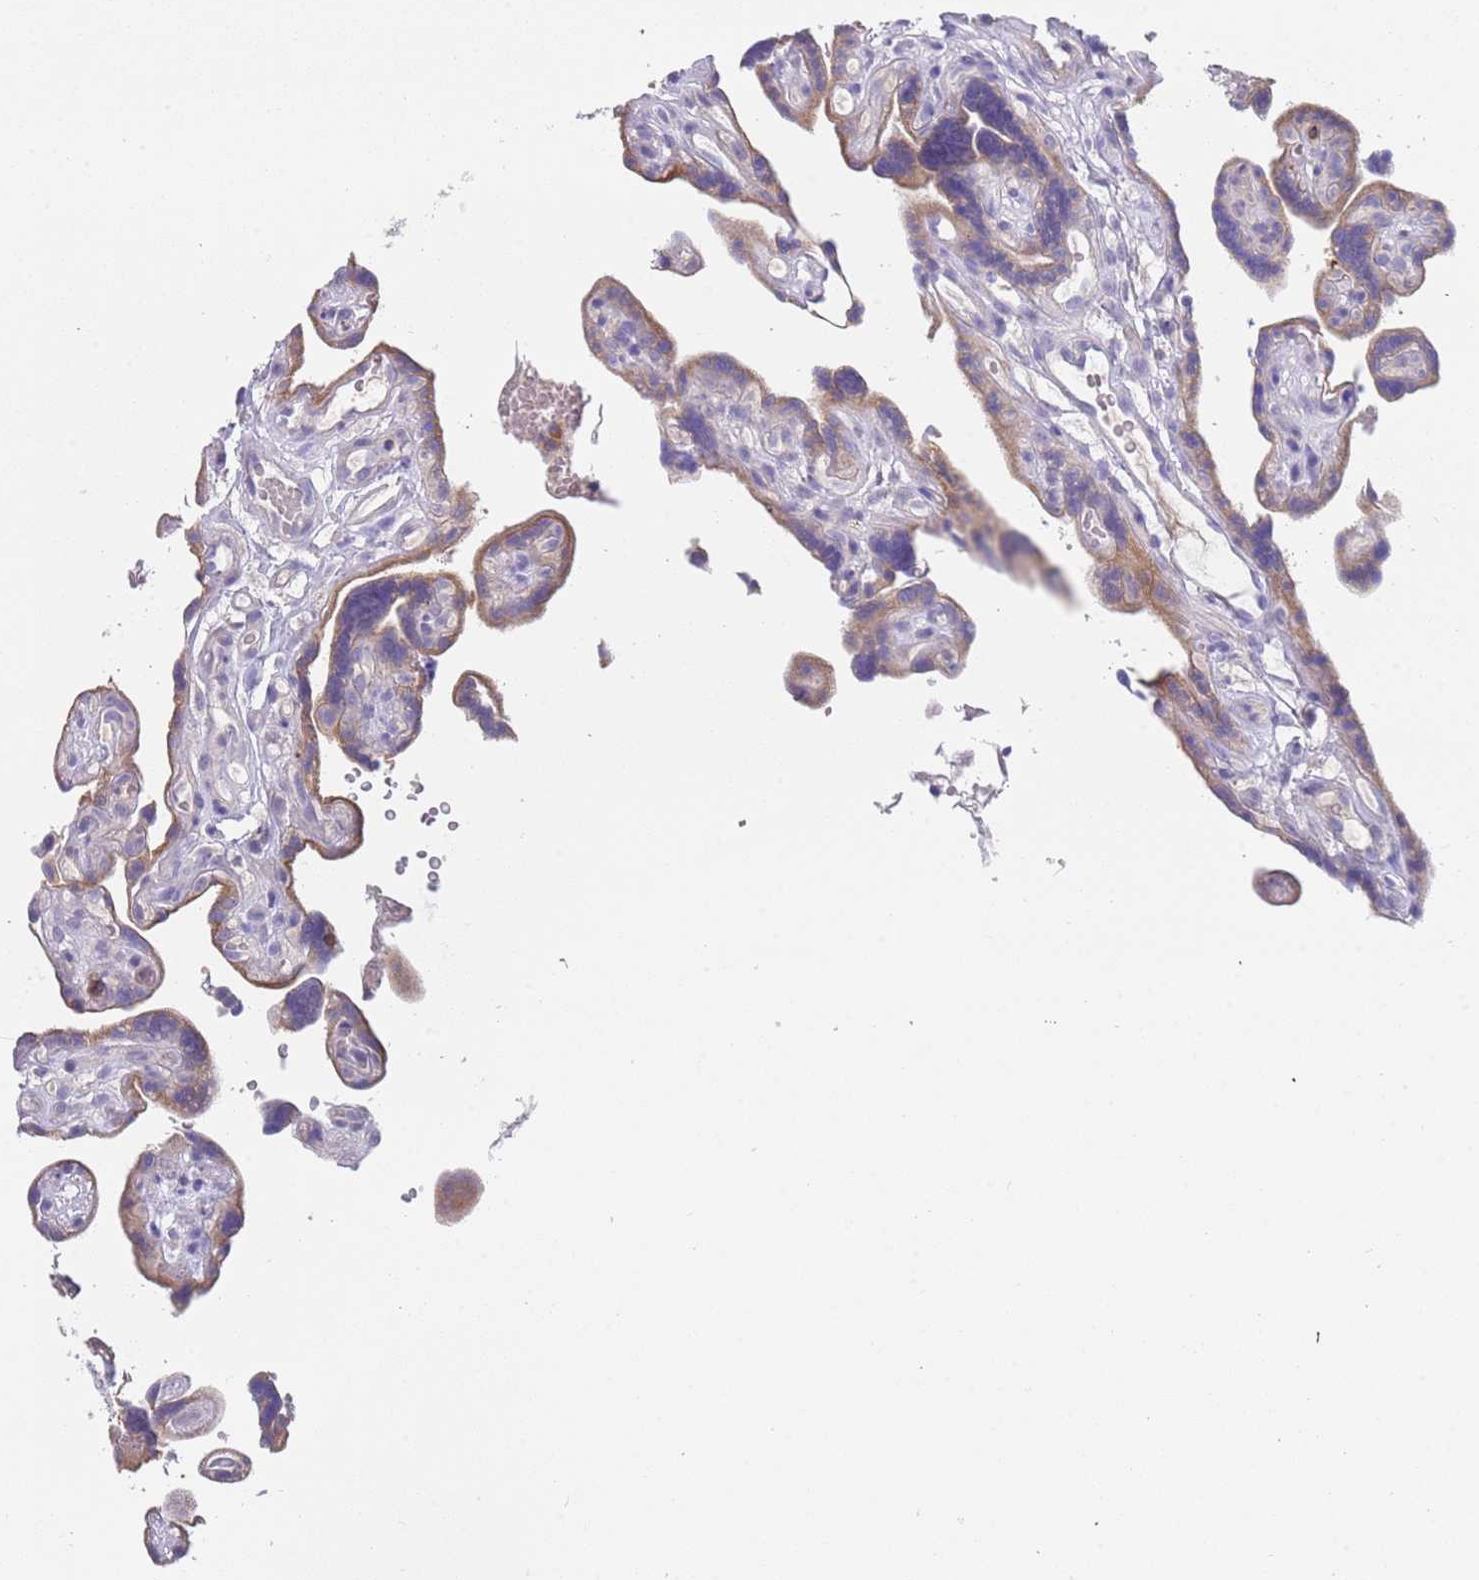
{"staining": {"intensity": "moderate", "quantity": "<25%", "location": "cytoplasmic/membranous"}, "tissue": "placenta", "cell_type": "Decidual cells", "image_type": "normal", "snomed": [{"axis": "morphology", "description": "Normal tissue, NOS"}, {"axis": "topography", "description": "Placenta"}], "caption": "The image reveals staining of unremarkable placenta, revealing moderate cytoplasmic/membranous protein expression (brown color) within decidual cells. (DAB (3,3'-diaminobenzidine) = brown stain, brightfield microscopy at high magnification).", "gene": "TYW1B", "patient": {"sex": "female", "age": 30}}